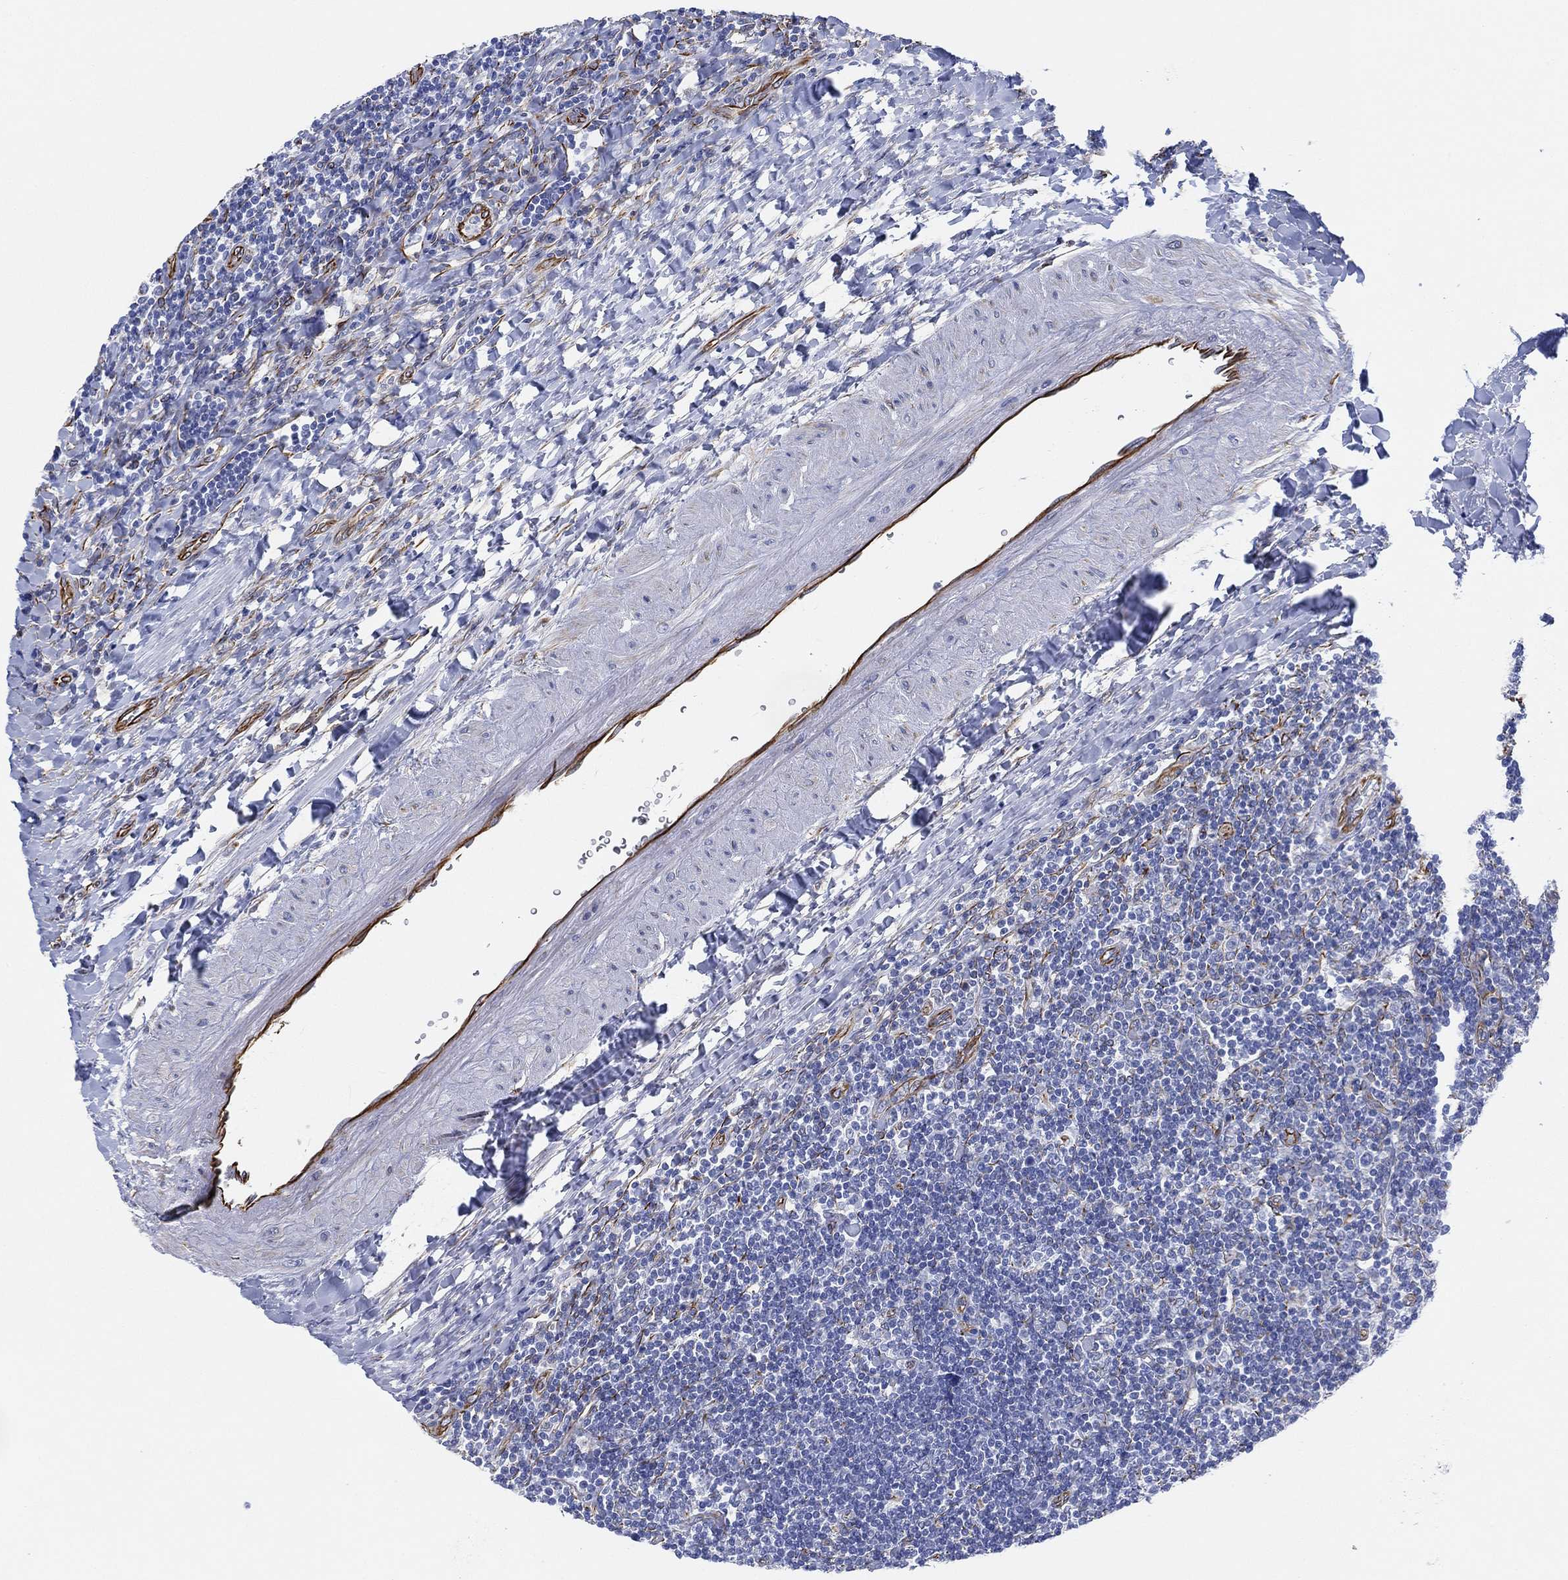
{"staining": {"intensity": "negative", "quantity": "none", "location": "none"}, "tissue": "lymphoma", "cell_type": "Tumor cells", "image_type": "cancer", "snomed": [{"axis": "morphology", "description": "Hodgkin's disease, NOS"}, {"axis": "topography", "description": "Lymph node"}], "caption": "Hodgkin's disease stained for a protein using IHC displays no expression tumor cells.", "gene": "PSKH2", "patient": {"sex": "male", "age": 40}}